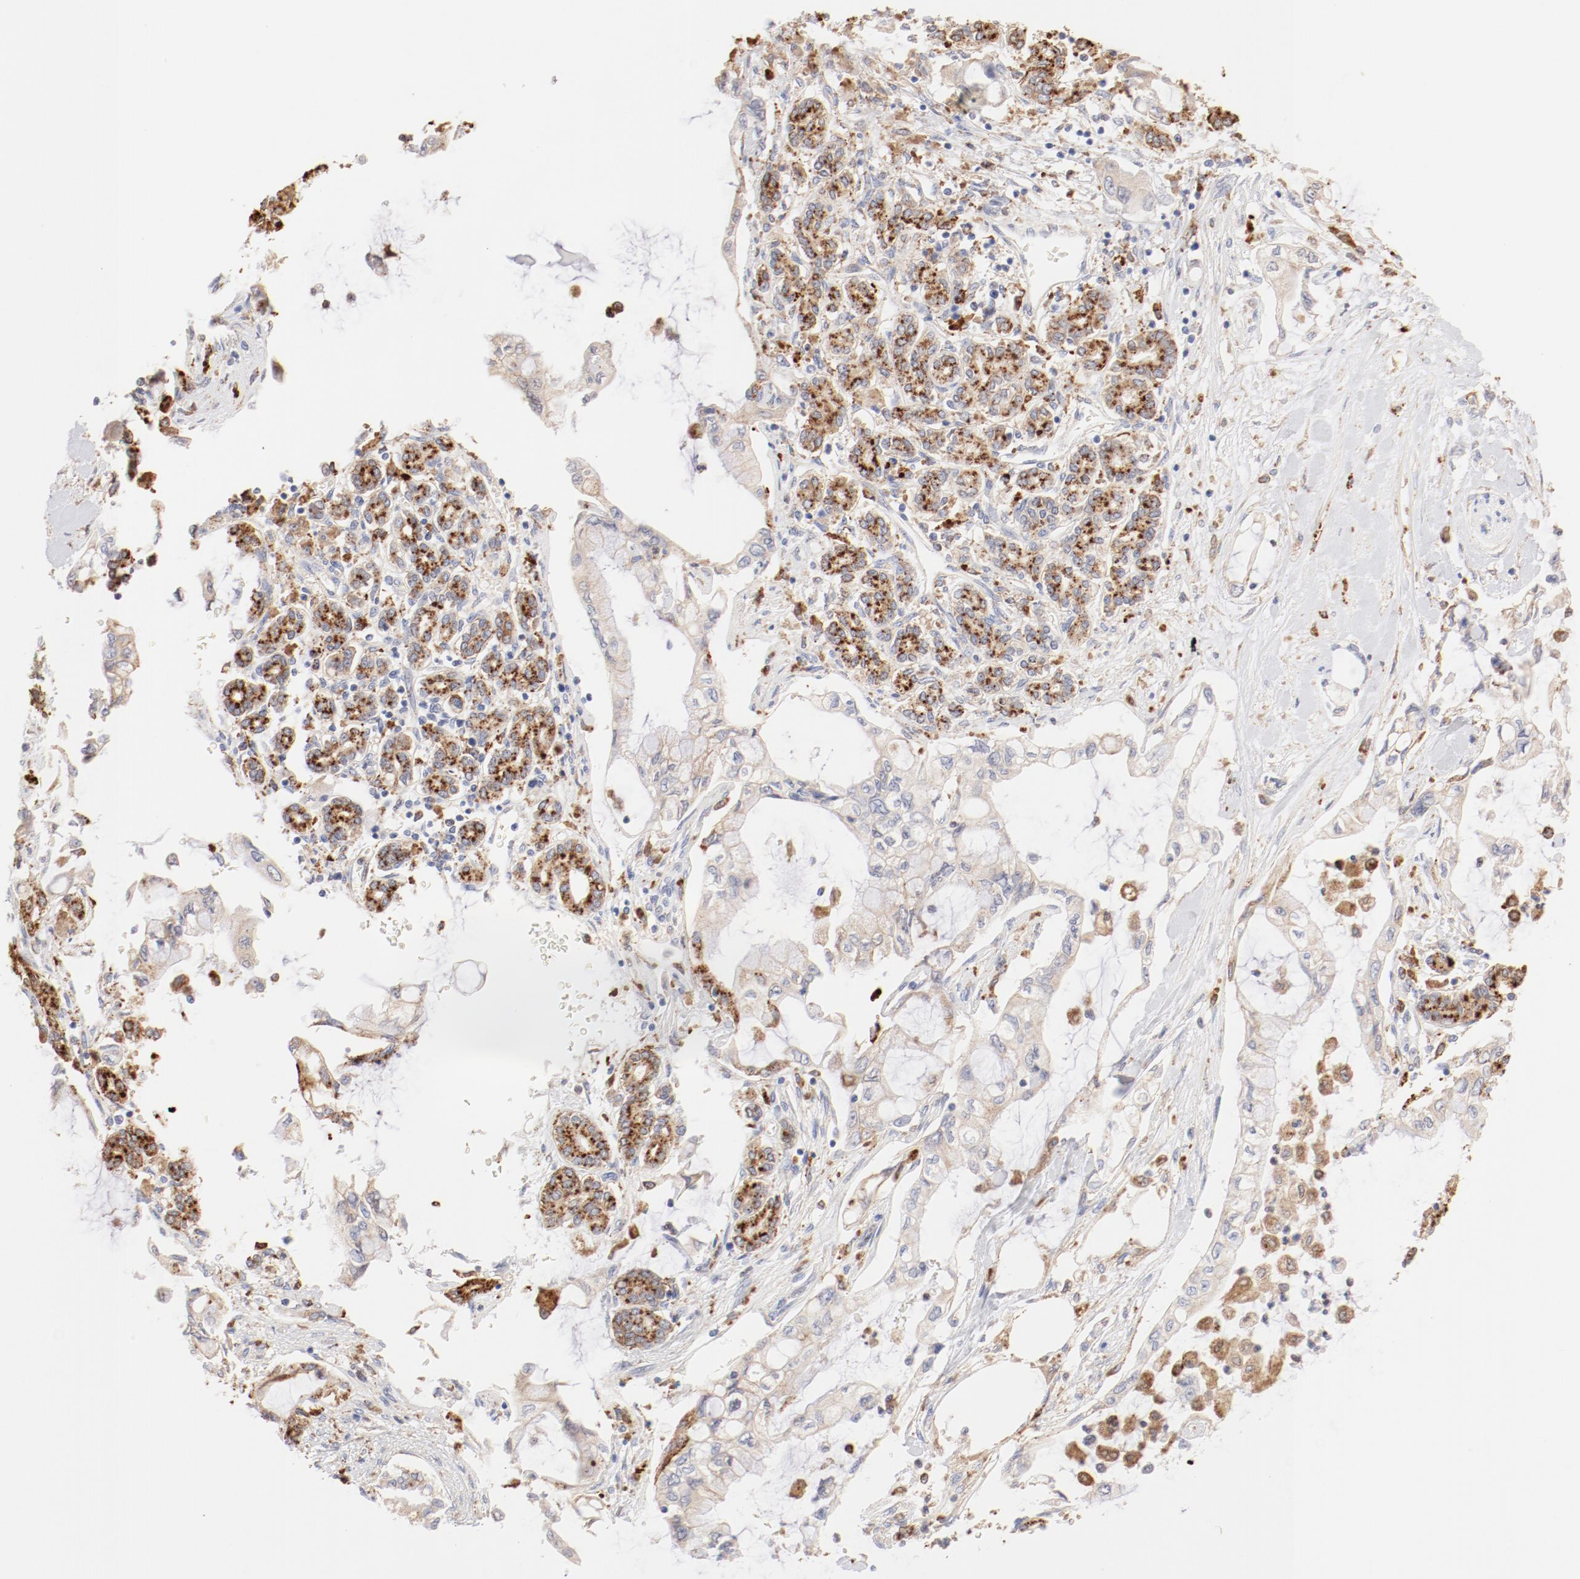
{"staining": {"intensity": "weak", "quantity": ">75%", "location": "cytoplasmic/membranous"}, "tissue": "pancreatic cancer", "cell_type": "Tumor cells", "image_type": "cancer", "snomed": [{"axis": "morphology", "description": "Adenocarcinoma, NOS"}, {"axis": "topography", "description": "Pancreas"}], "caption": "Pancreatic cancer (adenocarcinoma) stained with a protein marker reveals weak staining in tumor cells.", "gene": "CTSH", "patient": {"sex": "female", "age": 70}}